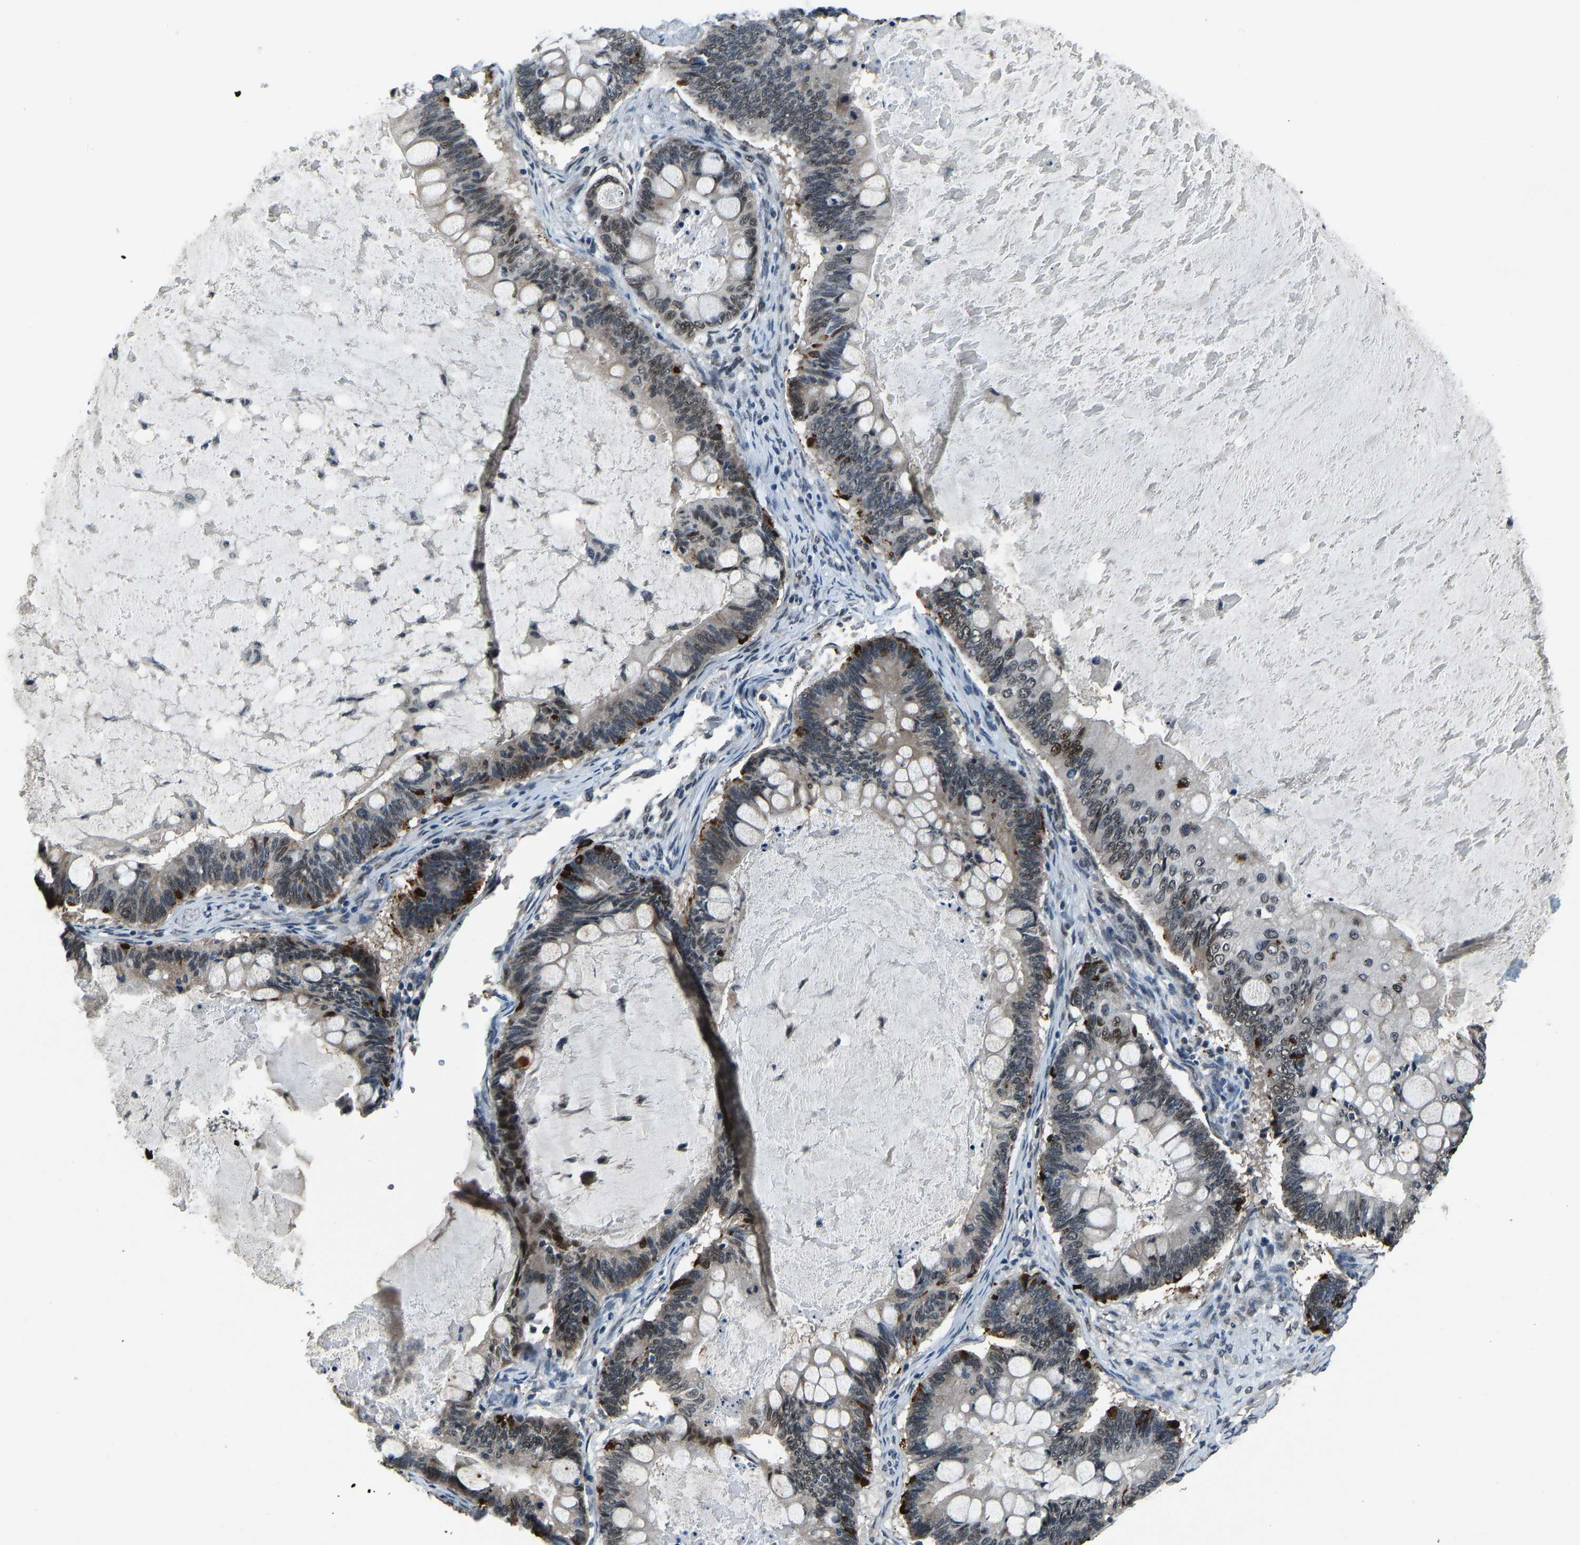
{"staining": {"intensity": "strong", "quantity": "<25%", "location": "cytoplasmic/membranous,nuclear"}, "tissue": "ovarian cancer", "cell_type": "Tumor cells", "image_type": "cancer", "snomed": [{"axis": "morphology", "description": "Cystadenocarcinoma, mucinous, NOS"}, {"axis": "topography", "description": "Ovary"}], "caption": "DAB (3,3'-diaminobenzidine) immunohistochemical staining of ovarian cancer (mucinous cystadenocarcinoma) reveals strong cytoplasmic/membranous and nuclear protein positivity in about <25% of tumor cells.", "gene": "FOS", "patient": {"sex": "female", "age": 61}}